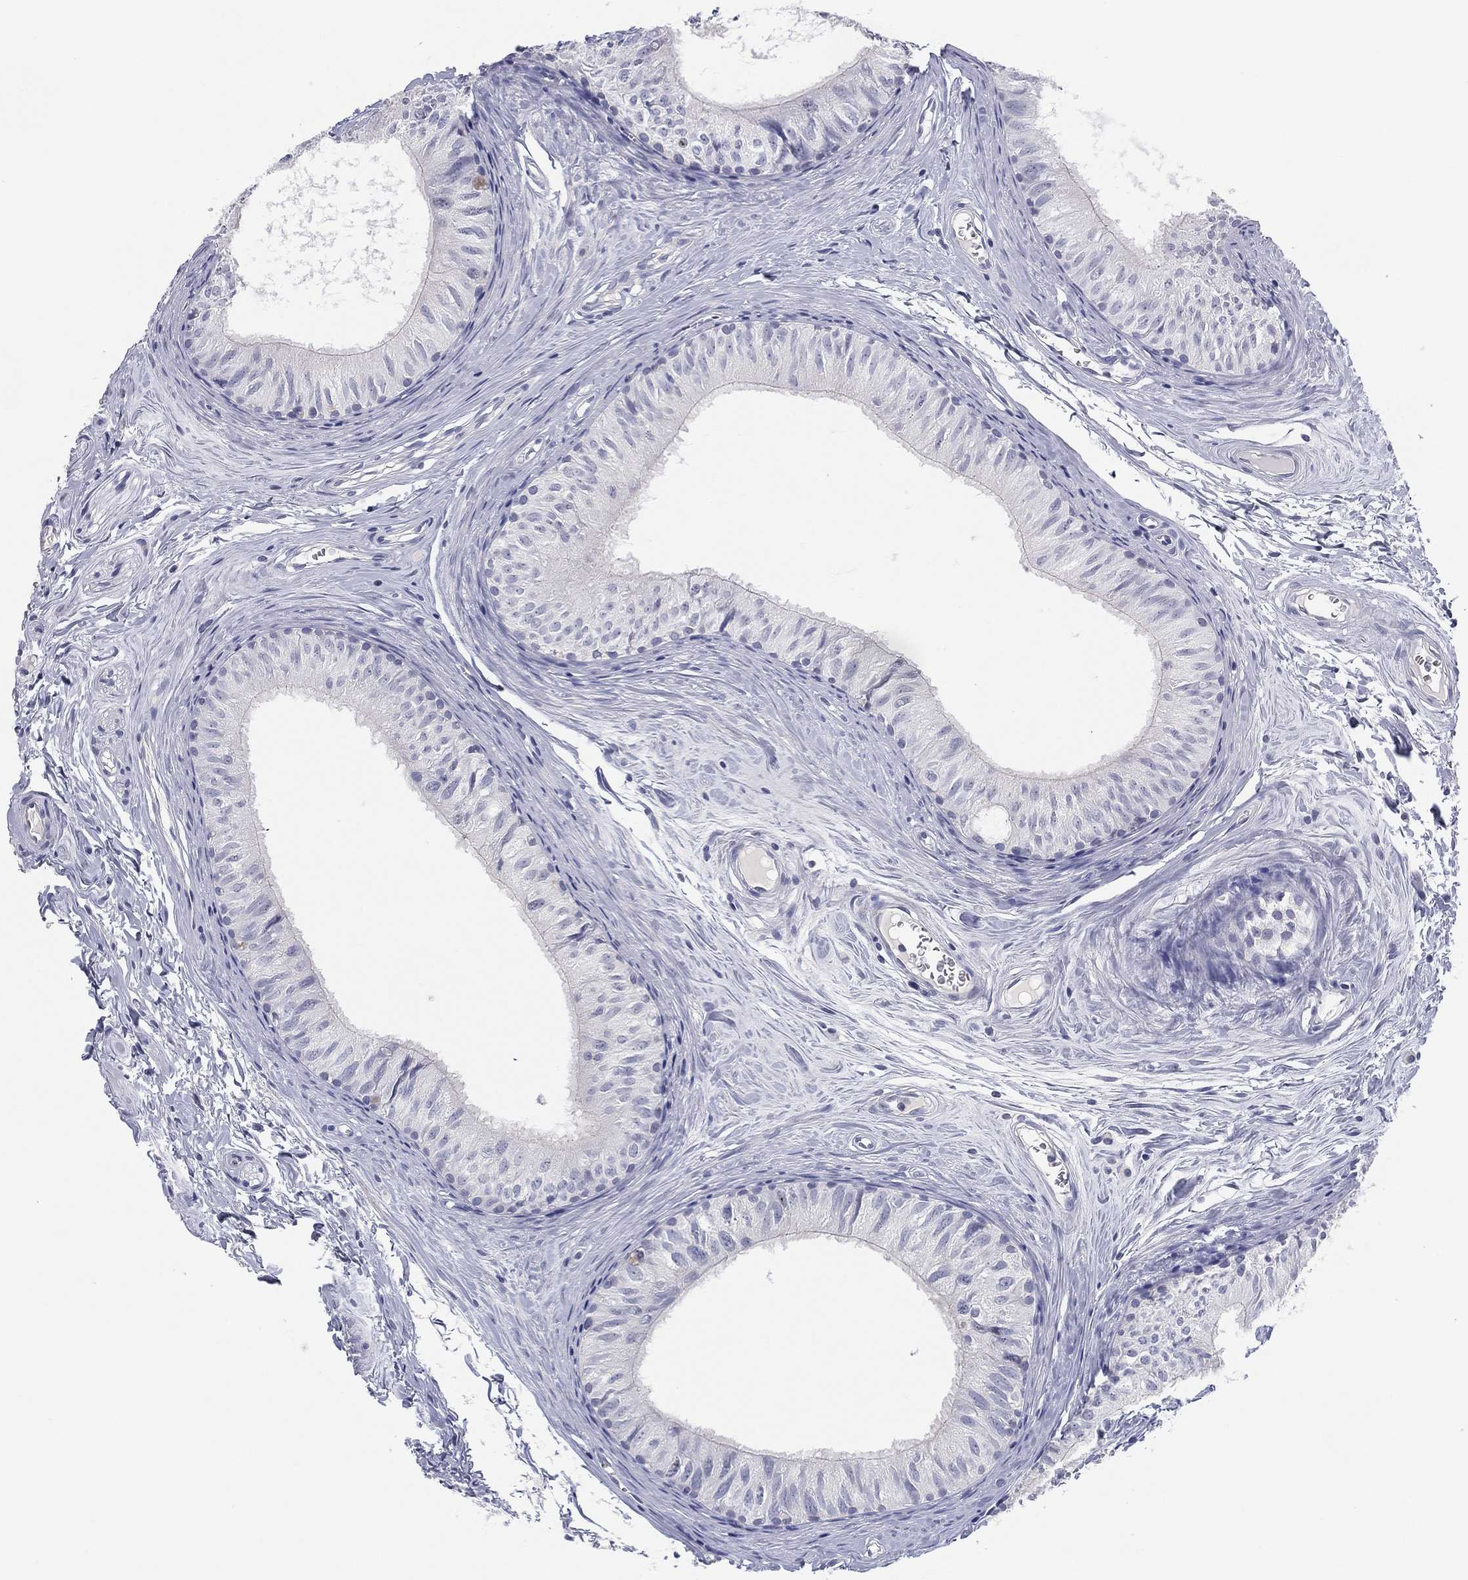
{"staining": {"intensity": "negative", "quantity": "none", "location": "none"}, "tissue": "epididymis", "cell_type": "Glandular cells", "image_type": "normal", "snomed": [{"axis": "morphology", "description": "Normal tissue, NOS"}, {"axis": "topography", "description": "Epididymis"}], "caption": "A high-resolution photomicrograph shows immunohistochemistry staining of unremarkable epididymis, which reveals no significant expression in glandular cells.", "gene": "C5orf46", "patient": {"sex": "male", "age": 52}}